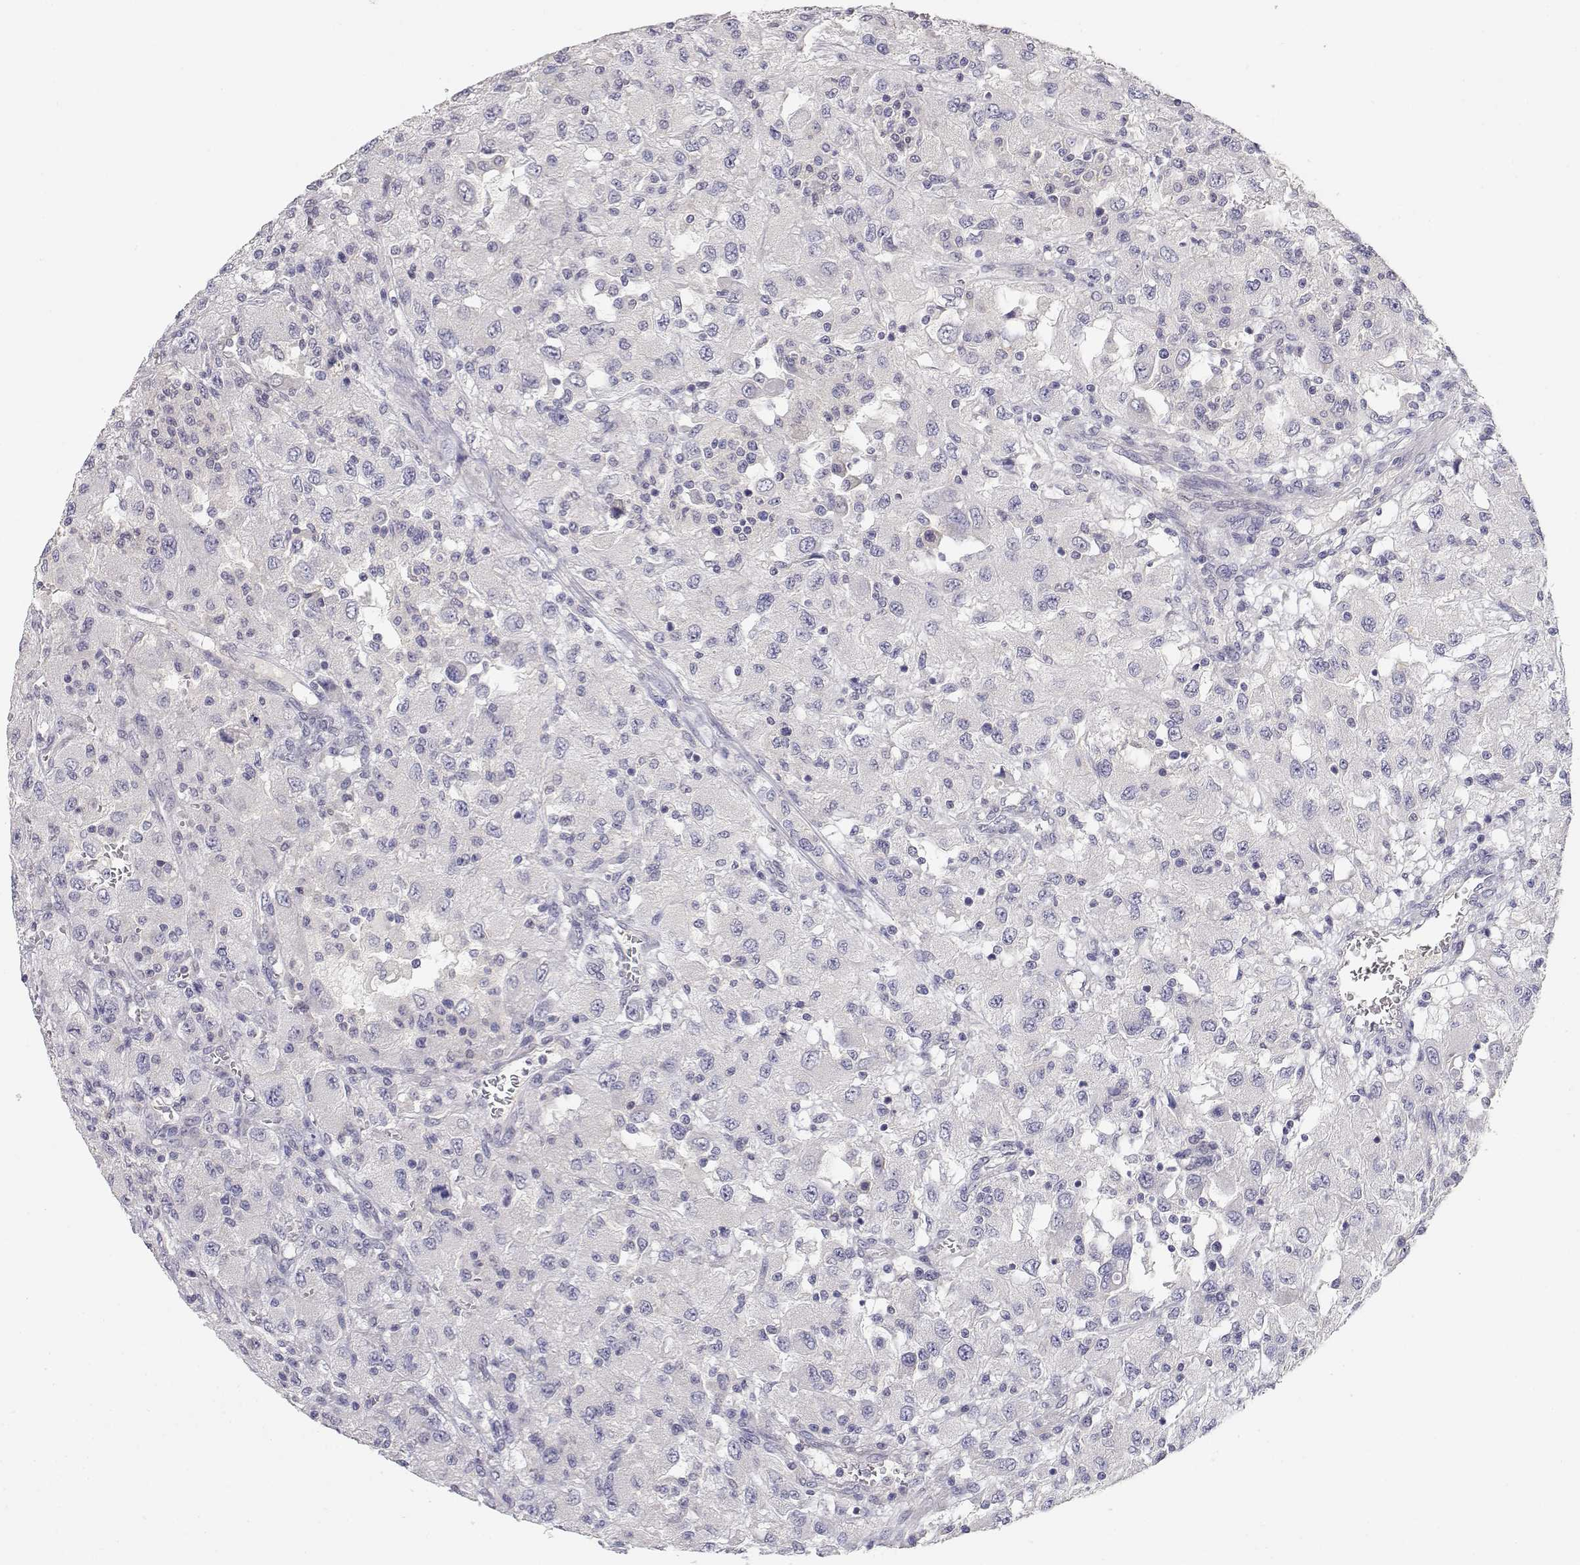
{"staining": {"intensity": "negative", "quantity": "none", "location": "none"}, "tissue": "renal cancer", "cell_type": "Tumor cells", "image_type": "cancer", "snomed": [{"axis": "morphology", "description": "Adenocarcinoma, NOS"}, {"axis": "topography", "description": "Kidney"}], "caption": "The photomicrograph displays no staining of tumor cells in renal adenocarcinoma.", "gene": "ADA", "patient": {"sex": "female", "age": 67}}